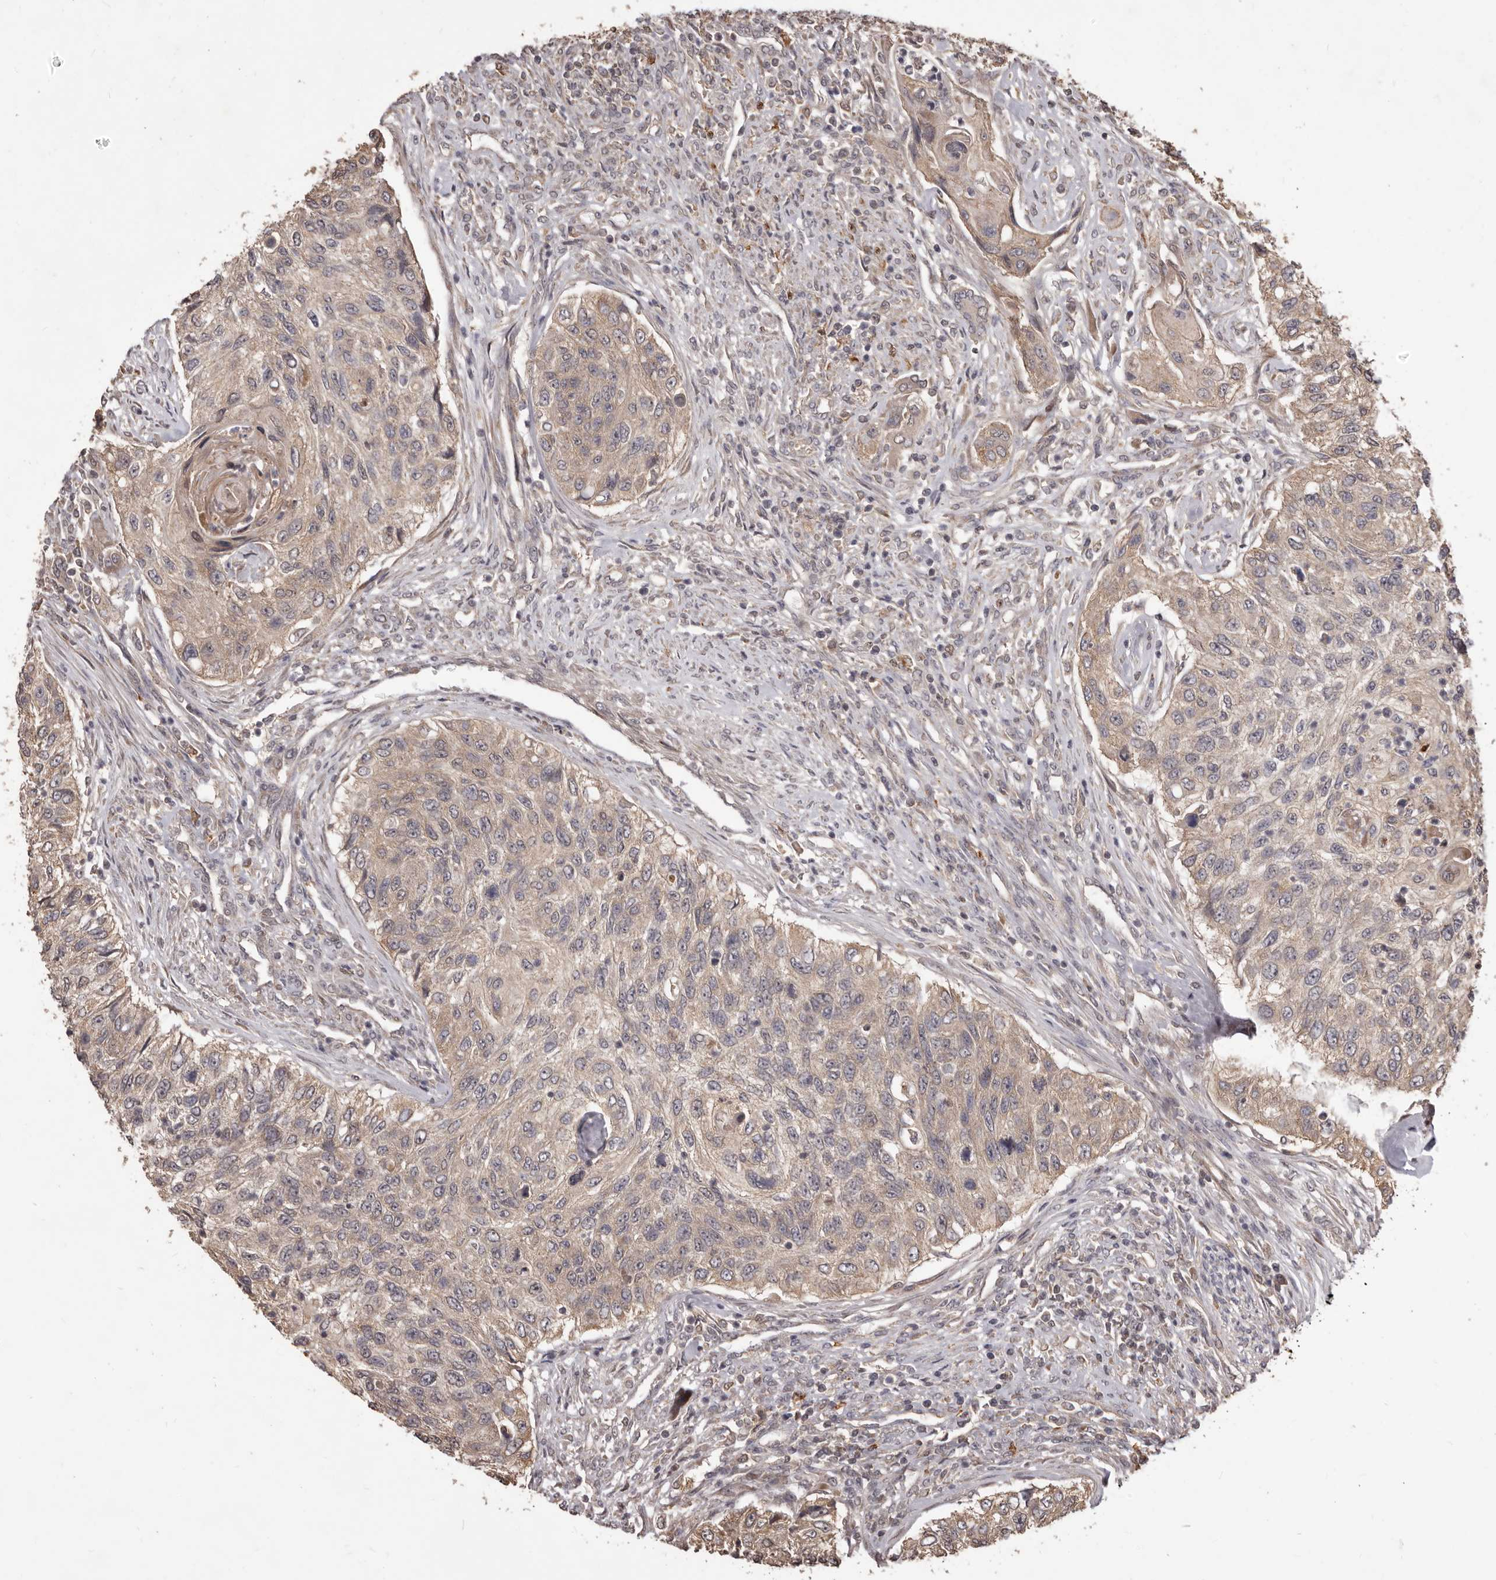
{"staining": {"intensity": "weak", "quantity": ">75%", "location": "cytoplasmic/membranous"}, "tissue": "urothelial cancer", "cell_type": "Tumor cells", "image_type": "cancer", "snomed": [{"axis": "morphology", "description": "Urothelial carcinoma, High grade"}, {"axis": "topography", "description": "Urinary bladder"}], "caption": "The photomicrograph displays a brown stain indicating the presence of a protein in the cytoplasmic/membranous of tumor cells in high-grade urothelial carcinoma. The staining was performed using DAB (3,3'-diaminobenzidine) to visualize the protein expression in brown, while the nuclei were stained in blue with hematoxylin (Magnification: 20x).", "gene": "MTO1", "patient": {"sex": "female", "age": 60}}